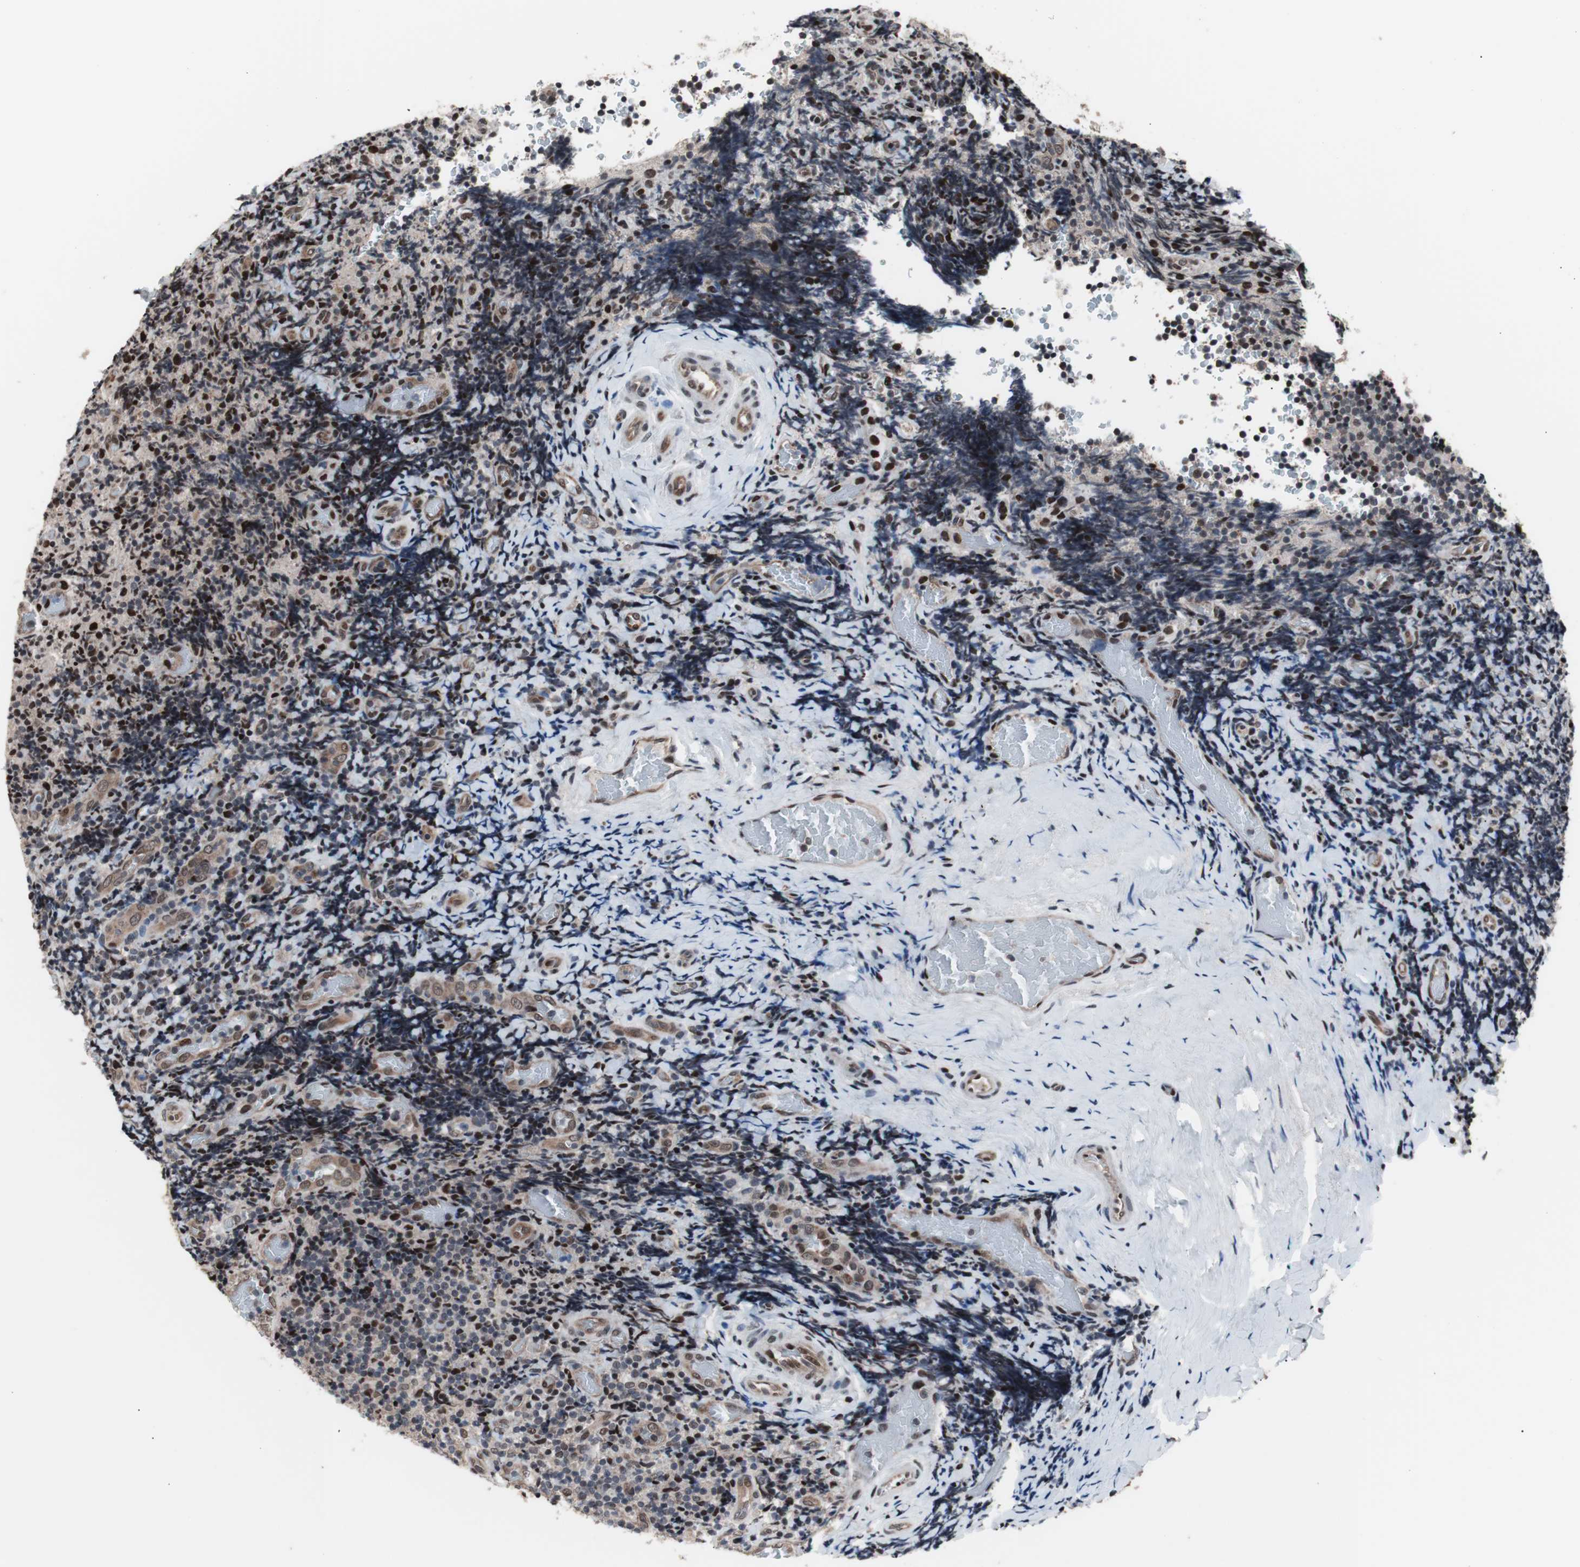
{"staining": {"intensity": "moderate", "quantity": "<25%", "location": "nuclear"}, "tissue": "lymphoma", "cell_type": "Tumor cells", "image_type": "cancer", "snomed": [{"axis": "morphology", "description": "Malignant lymphoma, non-Hodgkin's type, High grade"}, {"axis": "topography", "description": "Tonsil"}], "caption": "Protein positivity by IHC exhibits moderate nuclear staining in approximately <25% of tumor cells in malignant lymphoma, non-Hodgkin's type (high-grade). Immunohistochemistry (ihc) stains the protein in brown and the nuclei are stained blue.", "gene": "POGZ", "patient": {"sex": "female", "age": 36}}